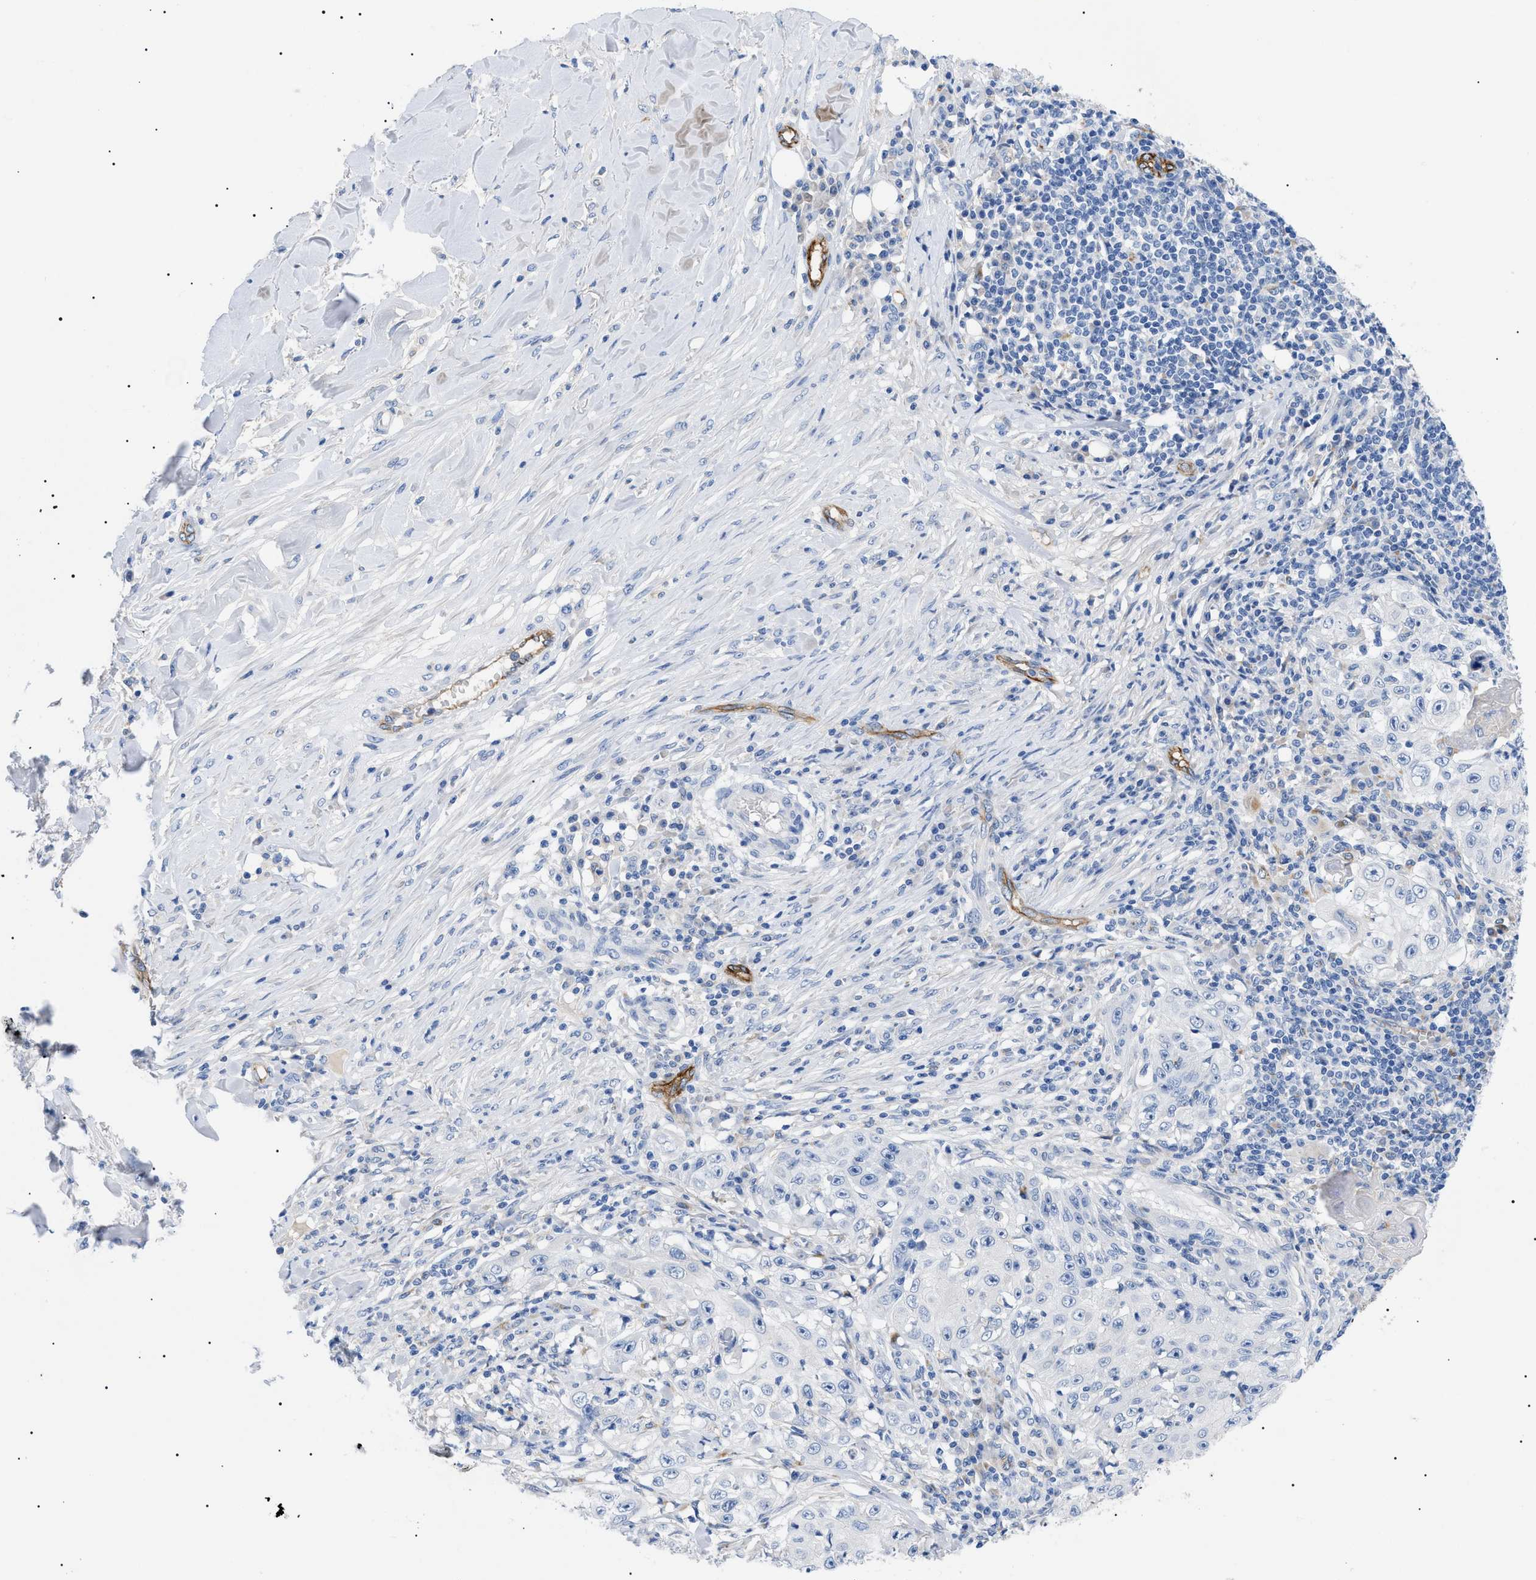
{"staining": {"intensity": "negative", "quantity": "none", "location": "none"}, "tissue": "skin cancer", "cell_type": "Tumor cells", "image_type": "cancer", "snomed": [{"axis": "morphology", "description": "Squamous cell carcinoma, NOS"}, {"axis": "topography", "description": "Skin"}], "caption": "The histopathology image reveals no significant staining in tumor cells of skin squamous cell carcinoma. (DAB (3,3'-diaminobenzidine) IHC visualized using brightfield microscopy, high magnification).", "gene": "ACKR1", "patient": {"sex": "male", "age": 86}}